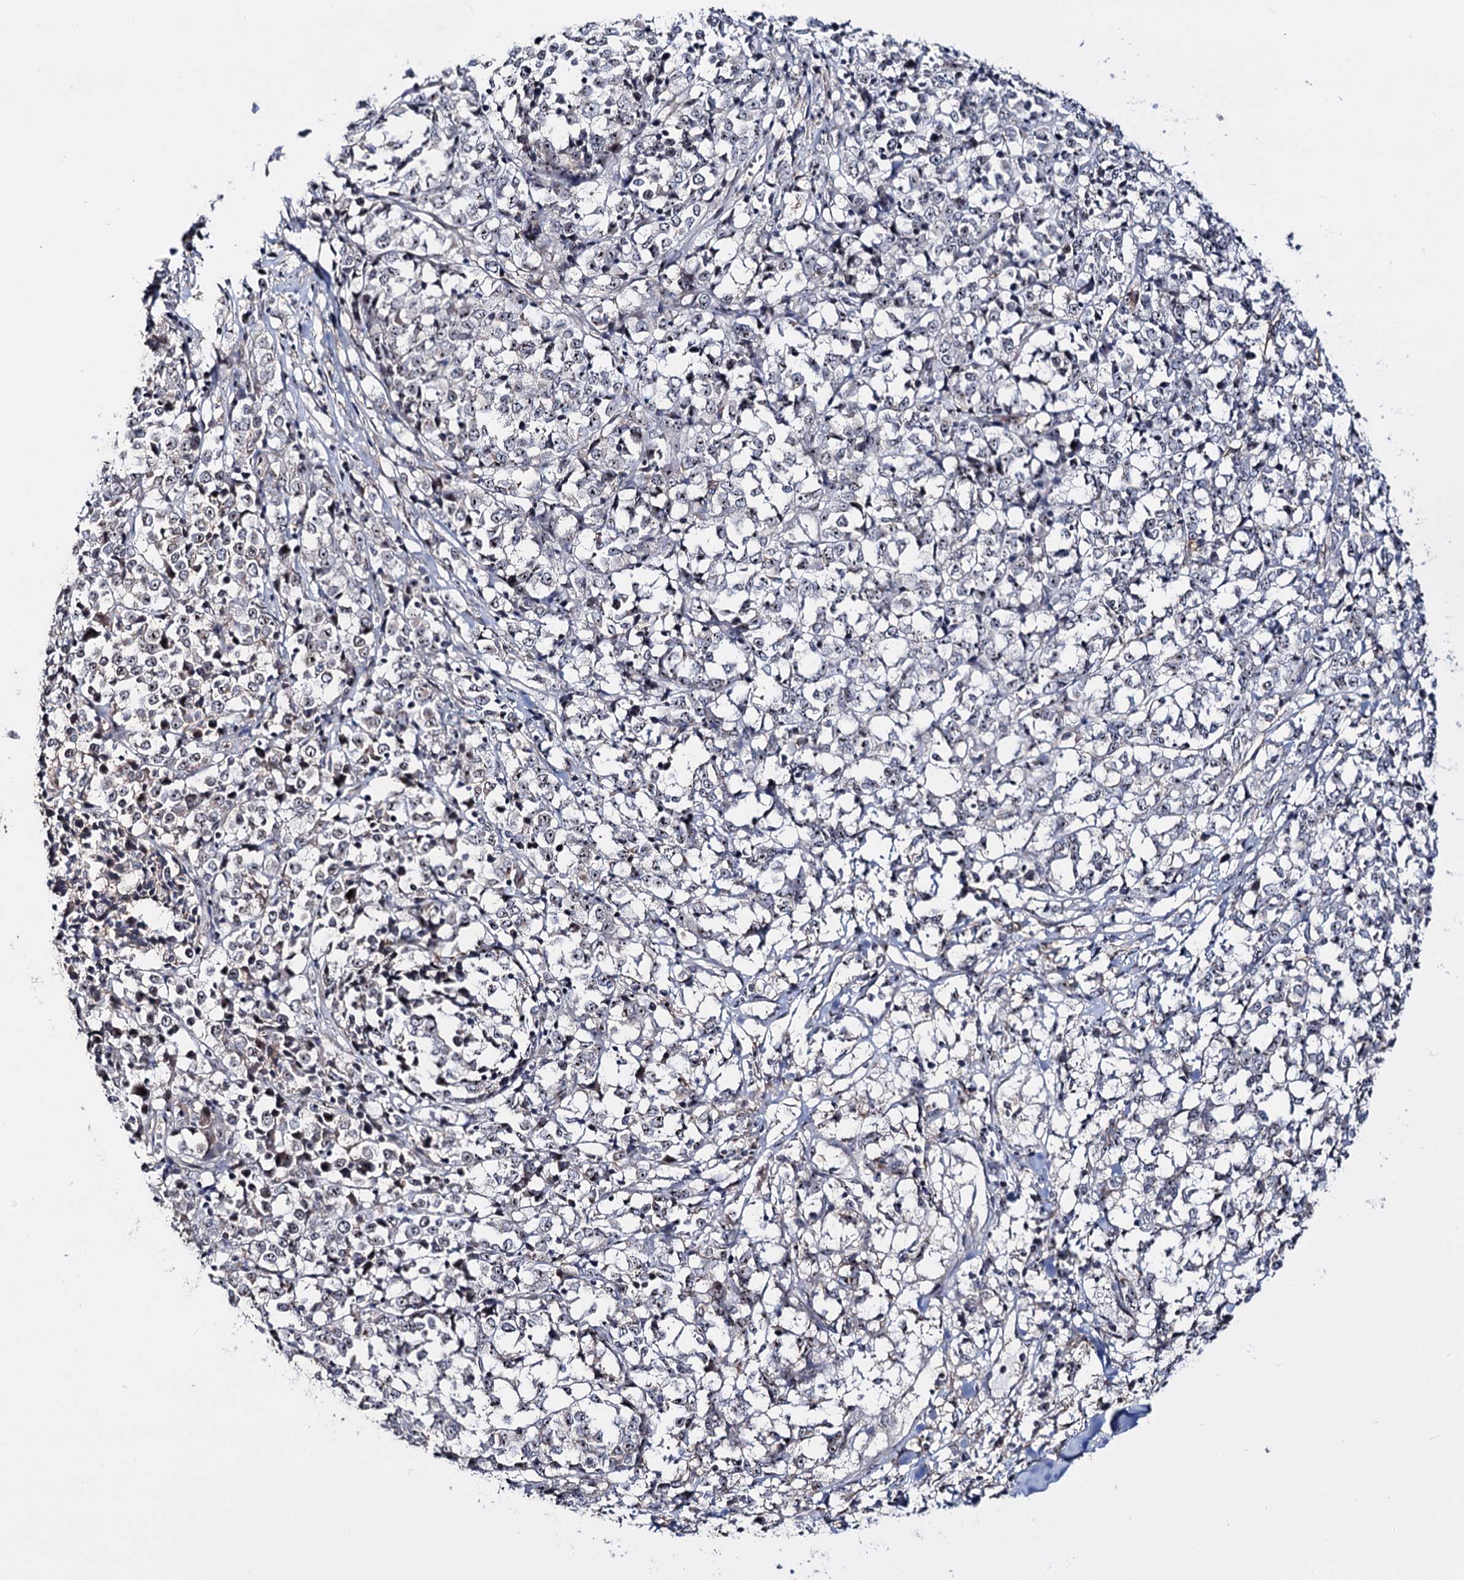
{"staining": {"intensity": "weak", "quantity": "<25%", "location": "nuclear"}, "tissue": "melanoma", "cell_type": "Tumor cells", "image_type": "cancer", "snomed": [{"axis": "morphology", "description": "Malignant melanoma, NOS"}, {"axis": "topography", "description": "Skin"}], "caption": "This photomicrograph is of malignant melanoma stained with immunohistochemistry to label a protein in brown with the nuclei are counter-stained blue. There is no staining in tumor cells. (Immunohistochemistry, brightfield microscopy, high magnification).", "gene": "SUPT20H", "patient": {"sex": "female", "age": 72}}